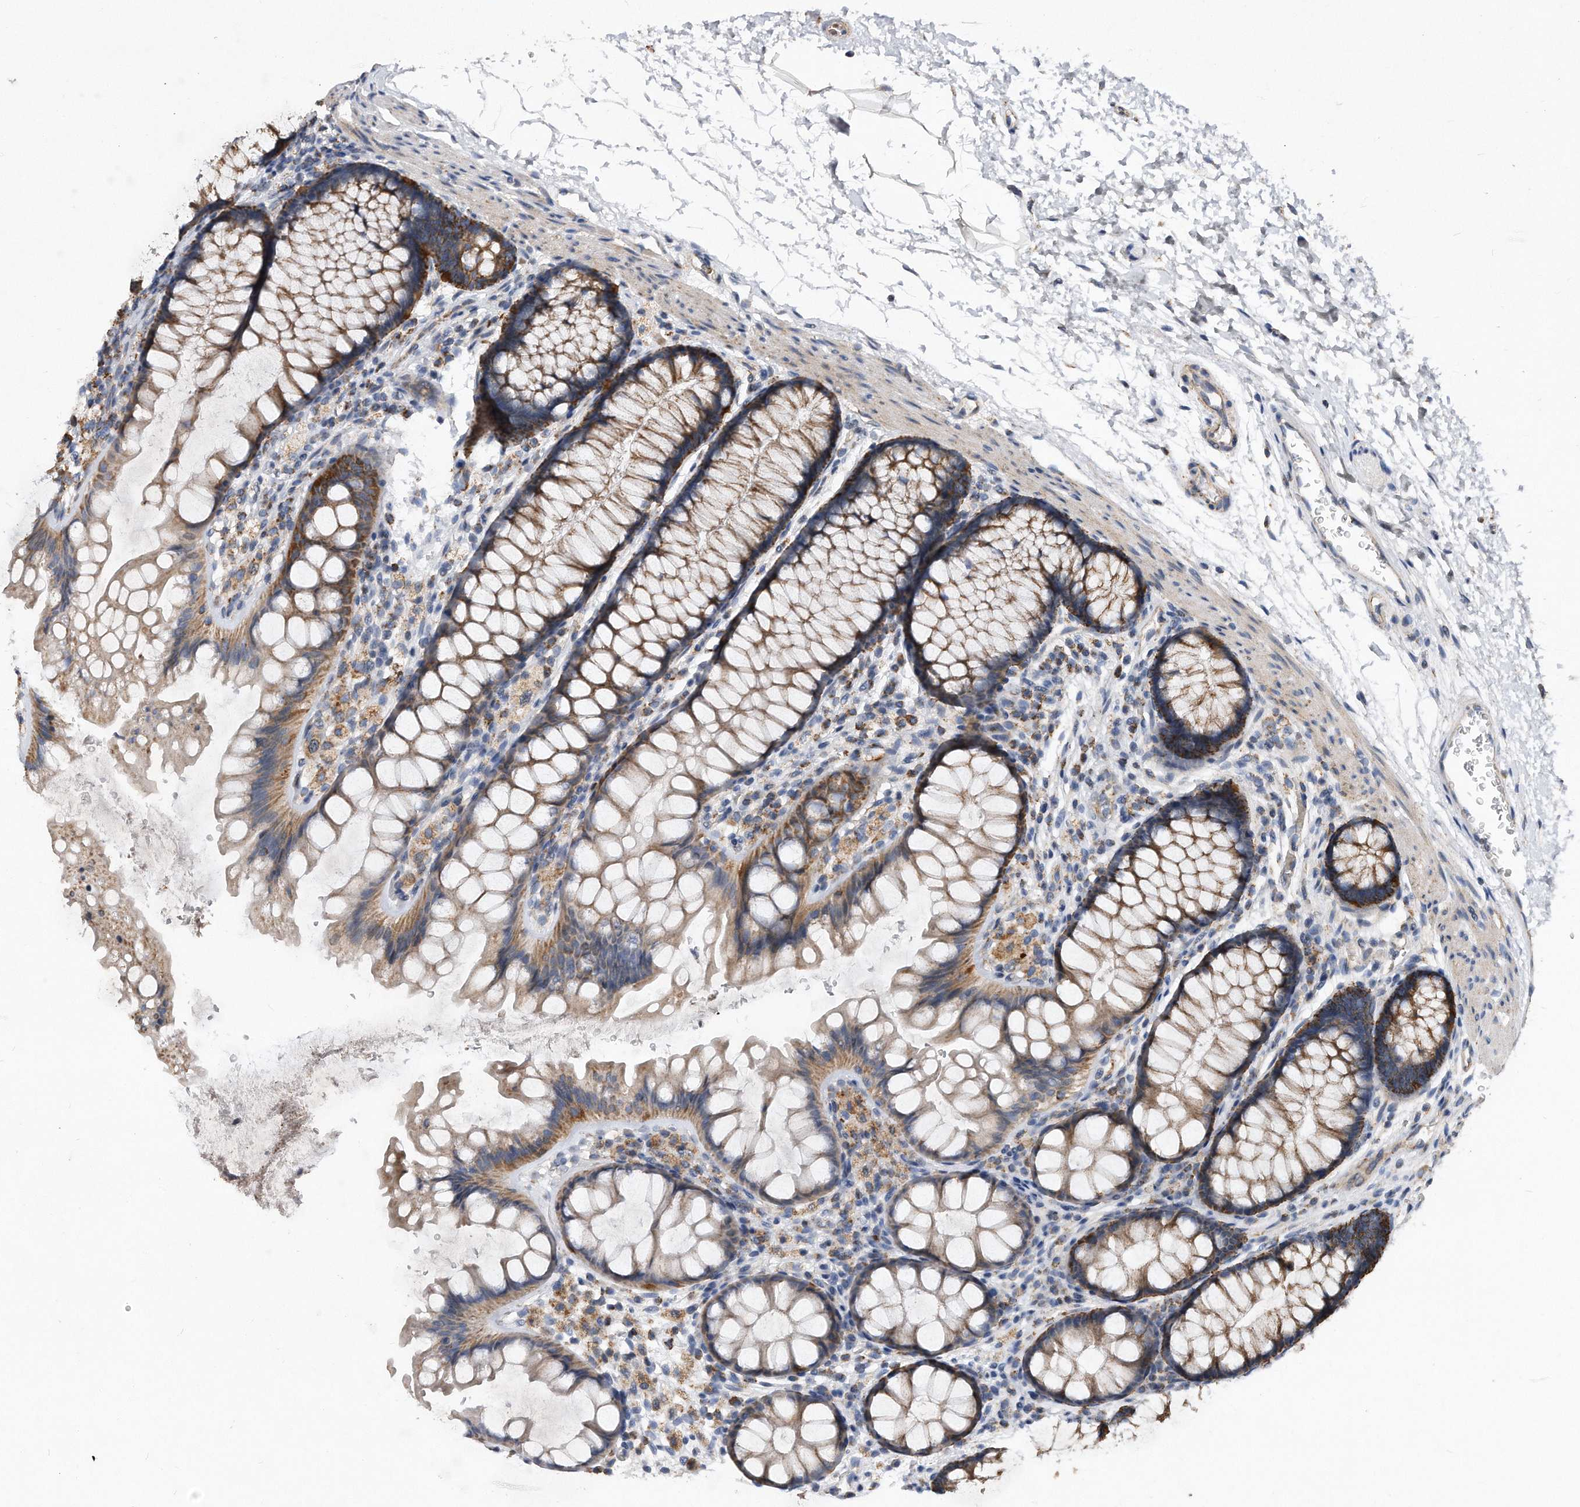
{"staining": {"intensity": "moderate", "quantity": ">75%", "location": "cytoplasmic/membranous"}, "tissue": "colon", "cell_type": "Endothelial cells", "image_type": "normal", "snomed": [{"axis": "morphology", "description": "Normal tissue, NOS"}, {"axis": "topography", "description": "Colon"}], "caption": "IHC of benign colon demonstrates medium levels of moderate cytoplasmic/membranous expression in about >75% of endothelial cells.", "gene": "PPP5C", "patient": {"sex": "female", "age": 62}}